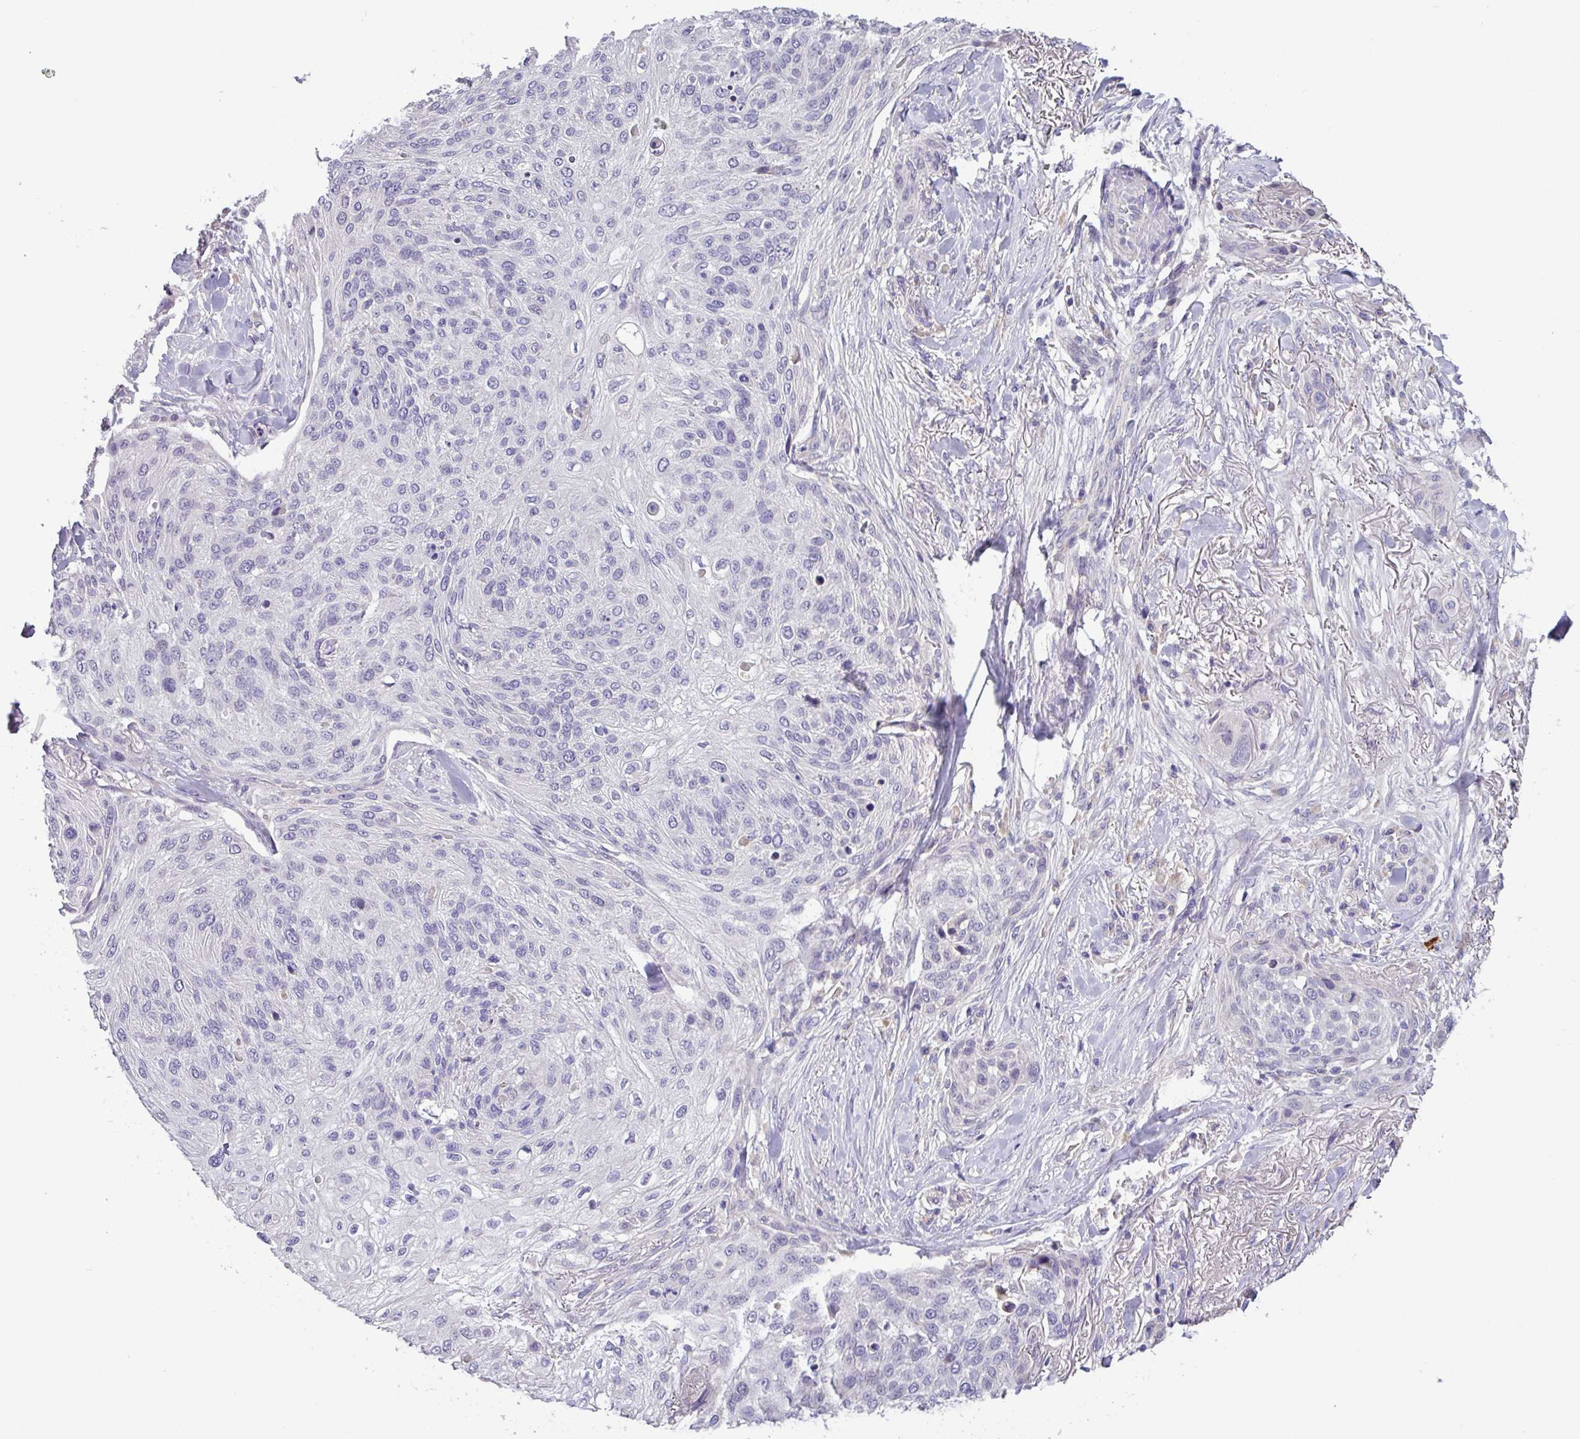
{"staining": {"intensity": "negative", "quantity": "none", "location": "none"}, "tissue": "skin cancer", "cell_type": "Tumor cells", "image_type": "cancer", "snomed": [{"axis": "morphology", "description": "Squamous cell carcinoma, NOS"}, {"axis": "topography", "description": "Skin"}], "caption": "Immunohistochemistry (IHC) image of neoplastic tissue: human skin cancer stained with DAB shows no significant protein staining in tumor cells.", "gene": "SFTPB", "patient": {"sex": "female", "age": 87}}